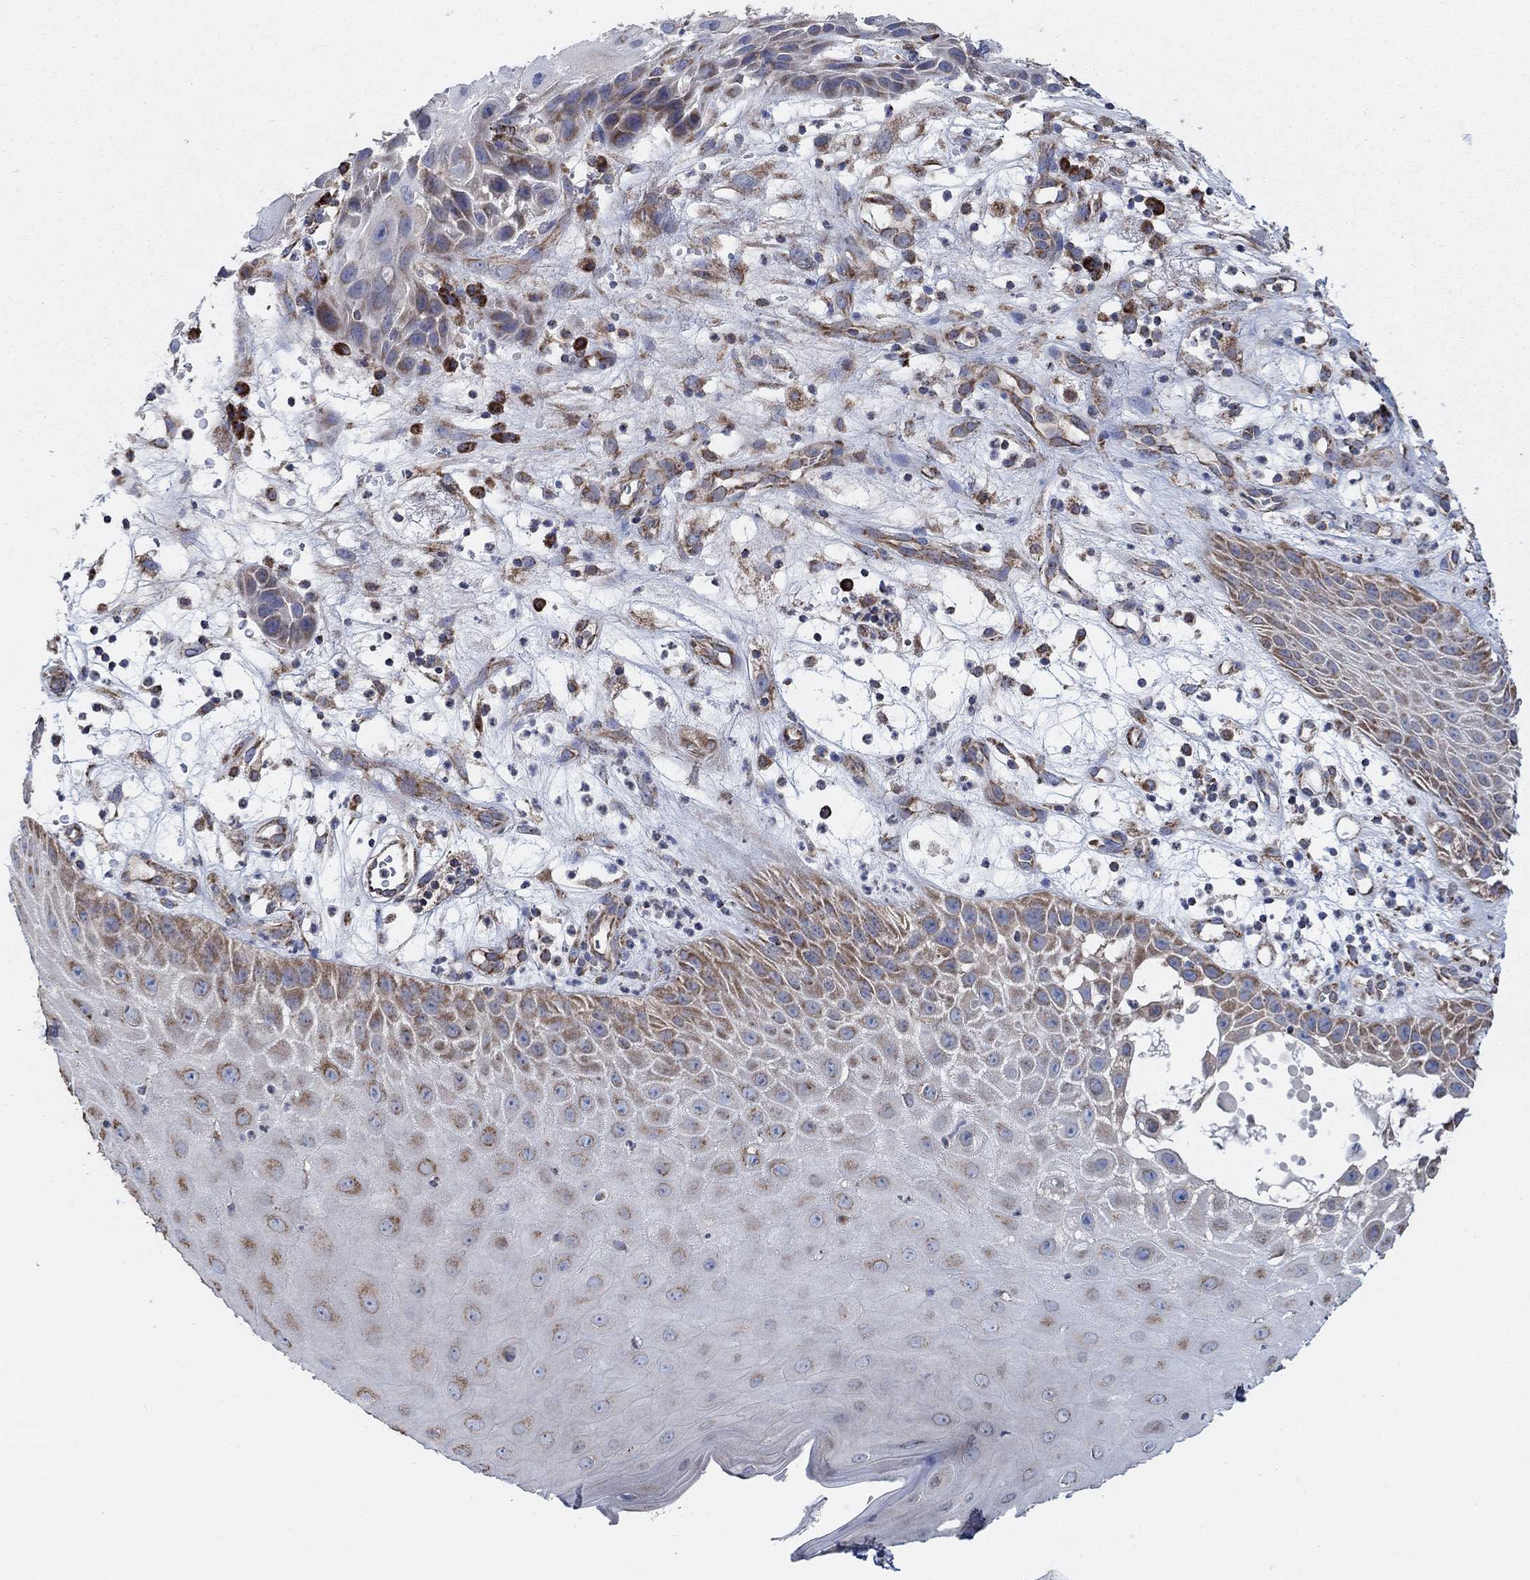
{"staining": {"intensity": "moderate", "quantity": "25%-75%", "location": "cytoplasmic/membranous"}, "tissue": "skin cancer", "cell_type": "Tumor cells", "image_type": "cancer", "snomed": [{"axis": "morphology", "description": "Normal tissue, NOS"}, {"axis": "morphology", "description": "Squamous cell carcinoma, NOS"}, {"axis": "topography", "description": "Skin"}], "caption": "An immunohistochemistry micrograph of neoplastic tissue is shown. Protein staining in brown highlights moderate cytoplasmic/membranous positivity in skin cancer within tumor cells.", "gene": "NCEH1", "patient": {"sex": "male", "age": 79}}